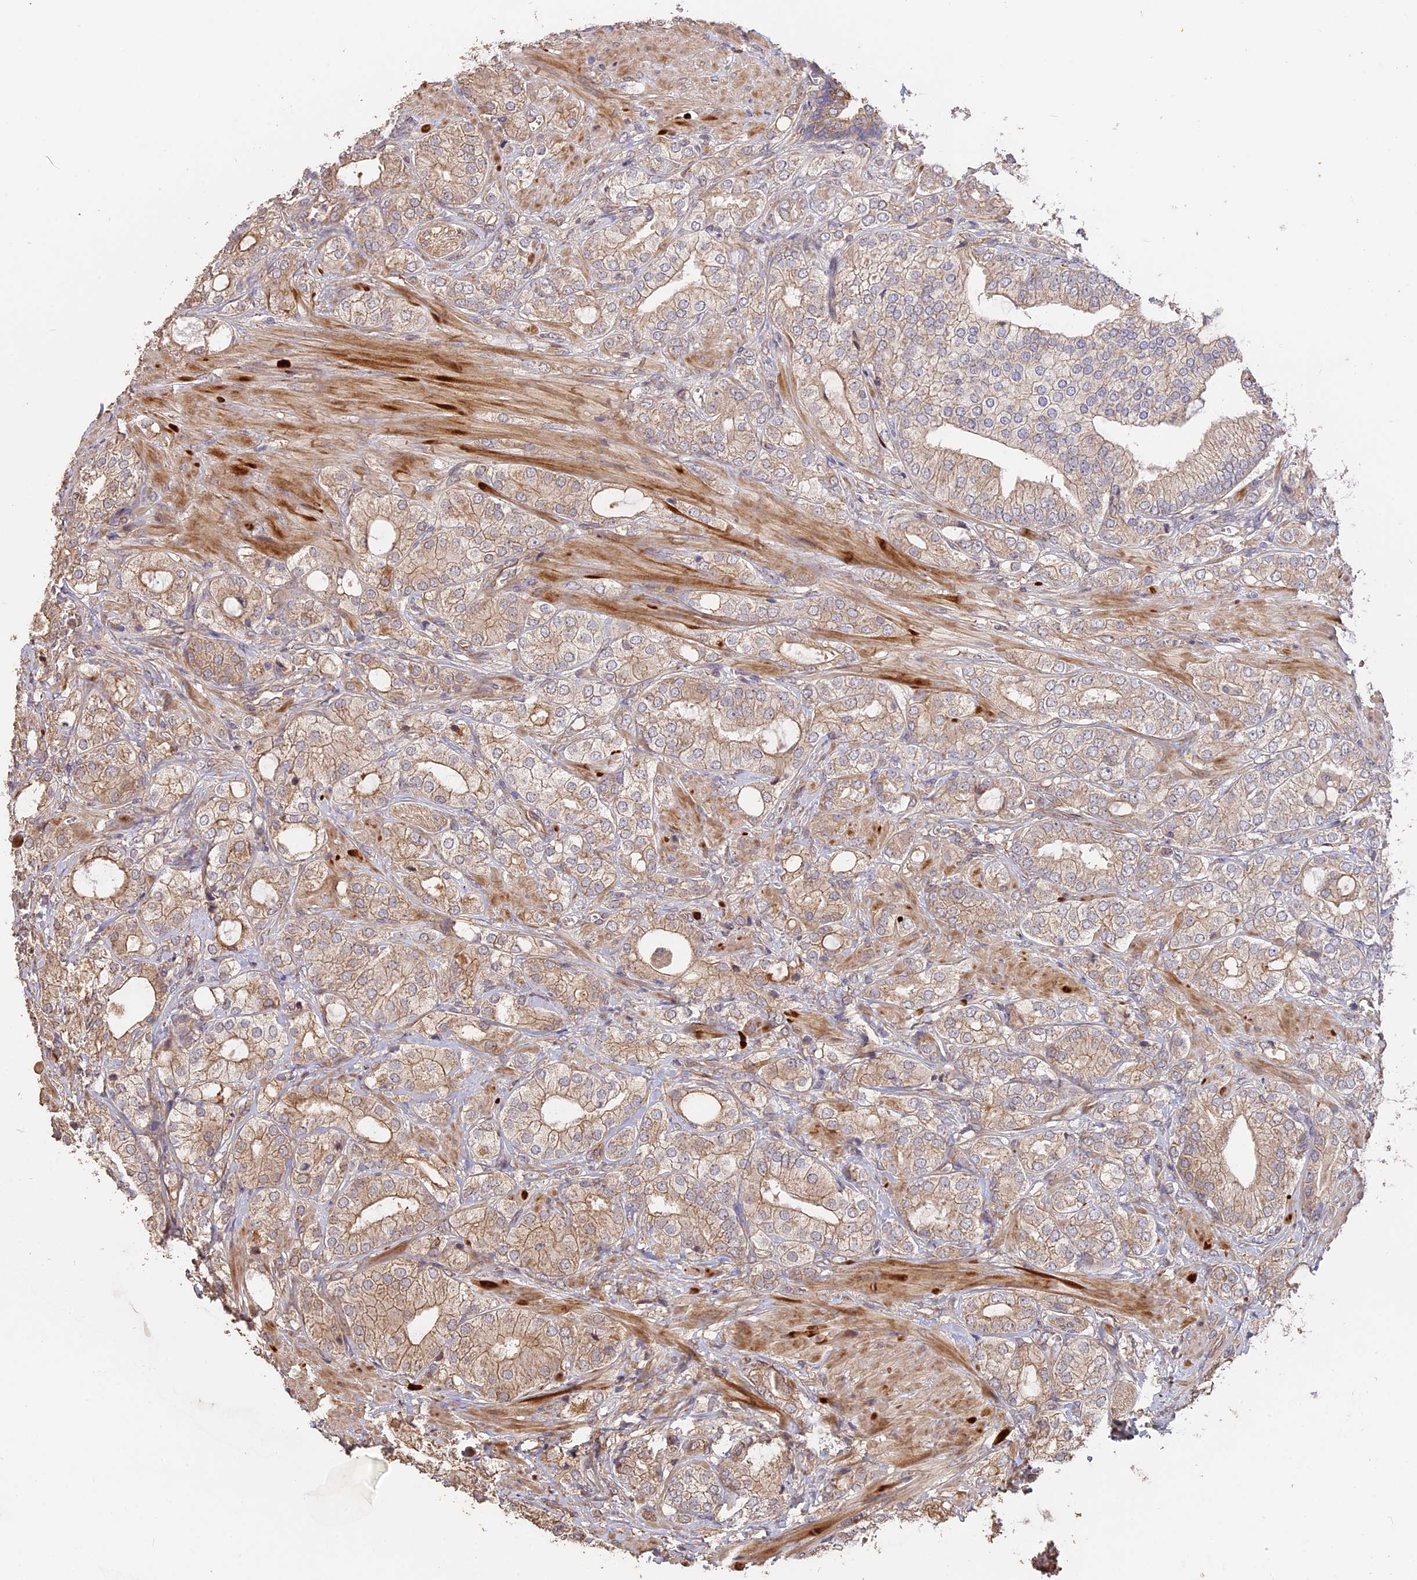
{"staining": {"intensity": "weak", "quantity": "25%-75%", "location": "cytoplasmic/membranous"}, "tissue": "prostate cancer", "cell_type": "Tumor cells", "image_type": "cancer", "snomed": [{"axis": "morphology", "description": "Adenocarcinoma, High grade"}, {"axis": "topography", "description": "Prostate"}], "caption": "A low amount of weak cytoplasmic/membranous expression is present in approximately 25%-75% of tumor cells in prostate cancer tissue.", "gene": "RASAL1", "patient": {"sex": "male", "age": 50}}